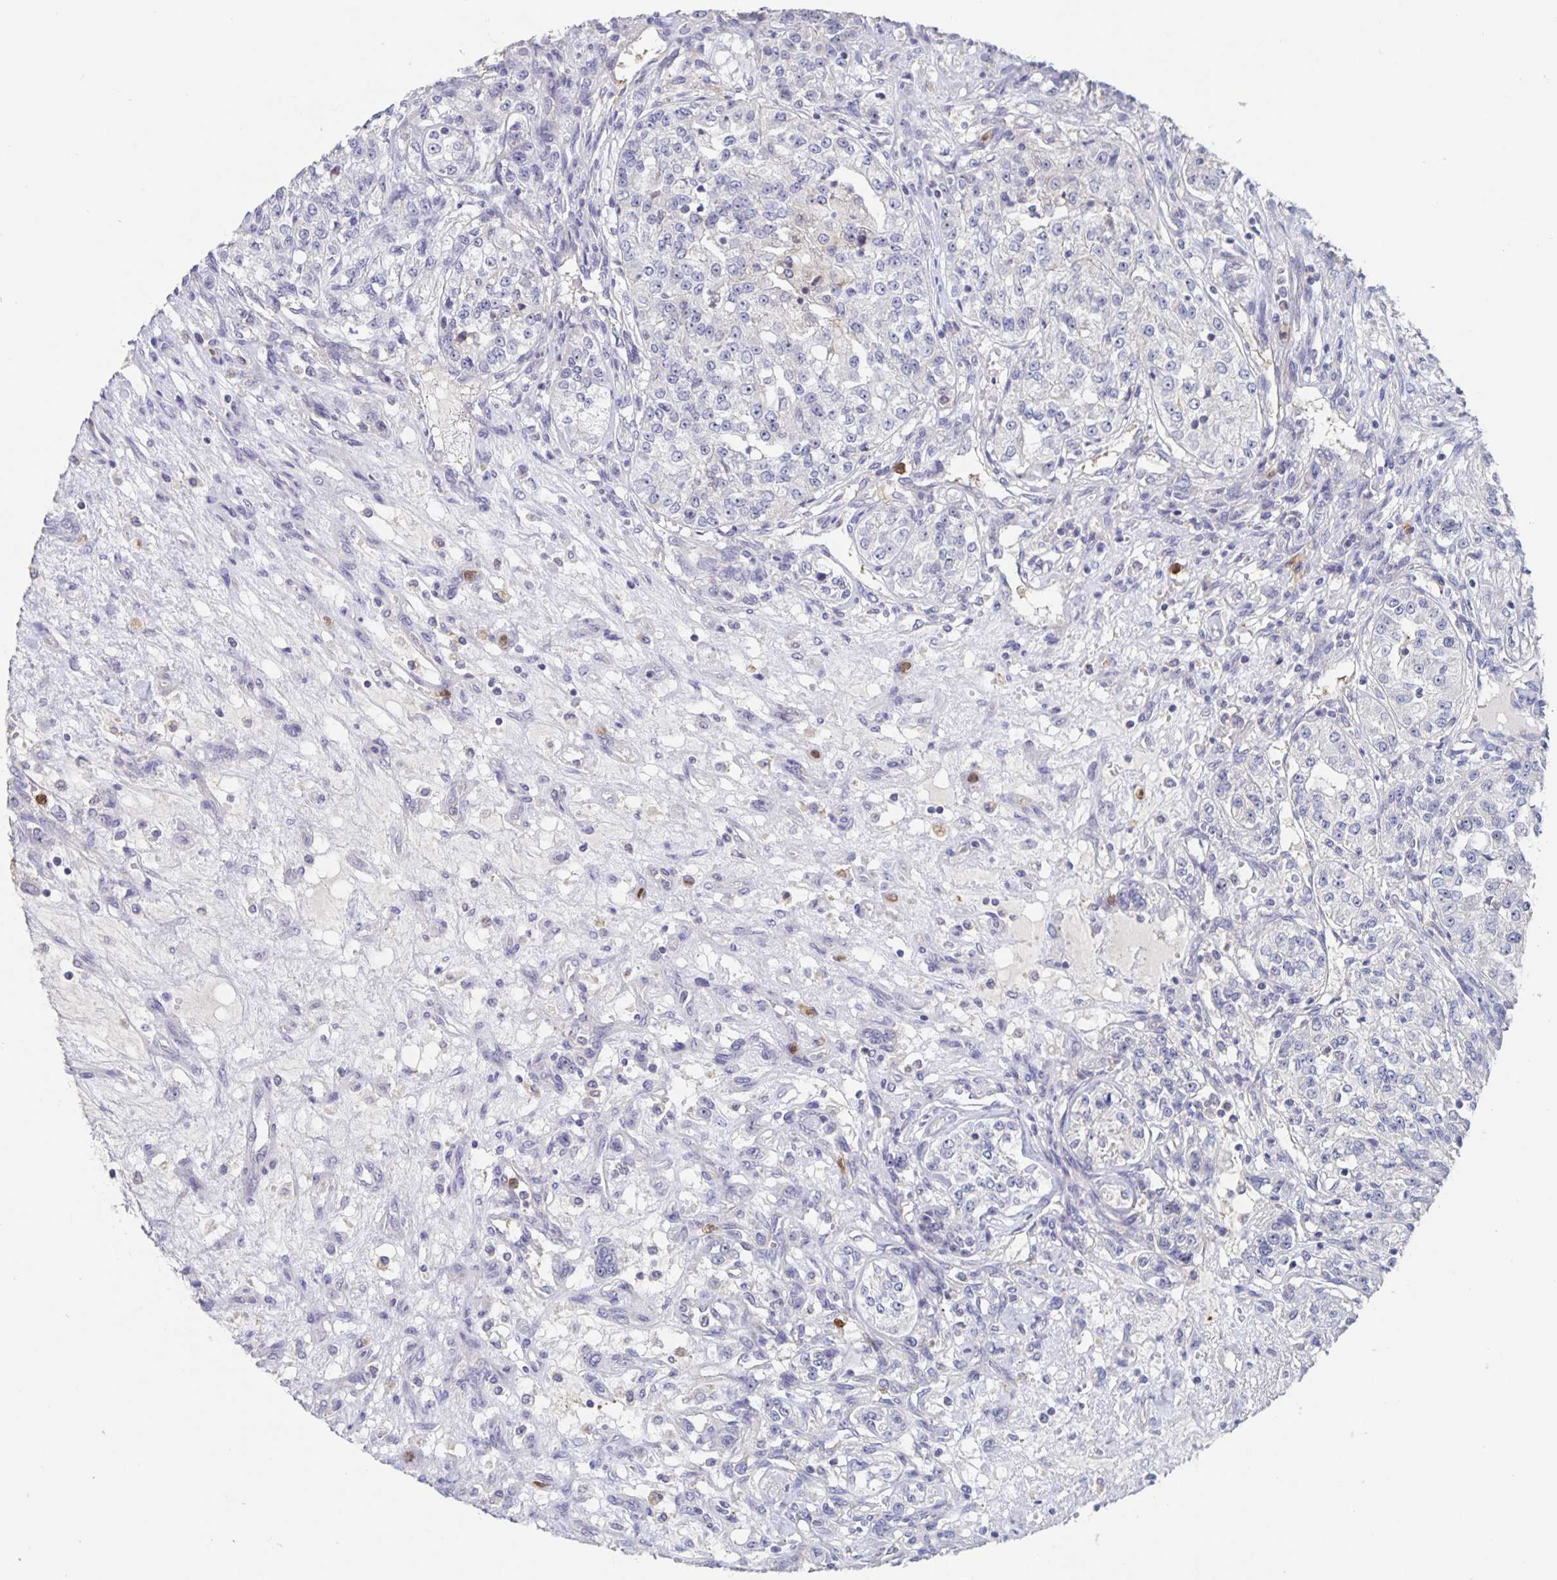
{"staining": {"intensity": "negative", "quantity": "none", "location": "none"}, "tissue": "renal cancer", "cell_type": "Tumor cells", "image_type": "cancer", "snomed": [{"axis": "morphology", "description": "Adenocarcinoma, NOS"}, {"axis": "topography", "description": "Kidney"}], "caption": "This is an immunohistochemistry histopathology image of renal adenocarcinoma. There is no expression in tumor cells.", "gene": "CDC42BPG", "patient": {"sex": "female", "age": 63}}